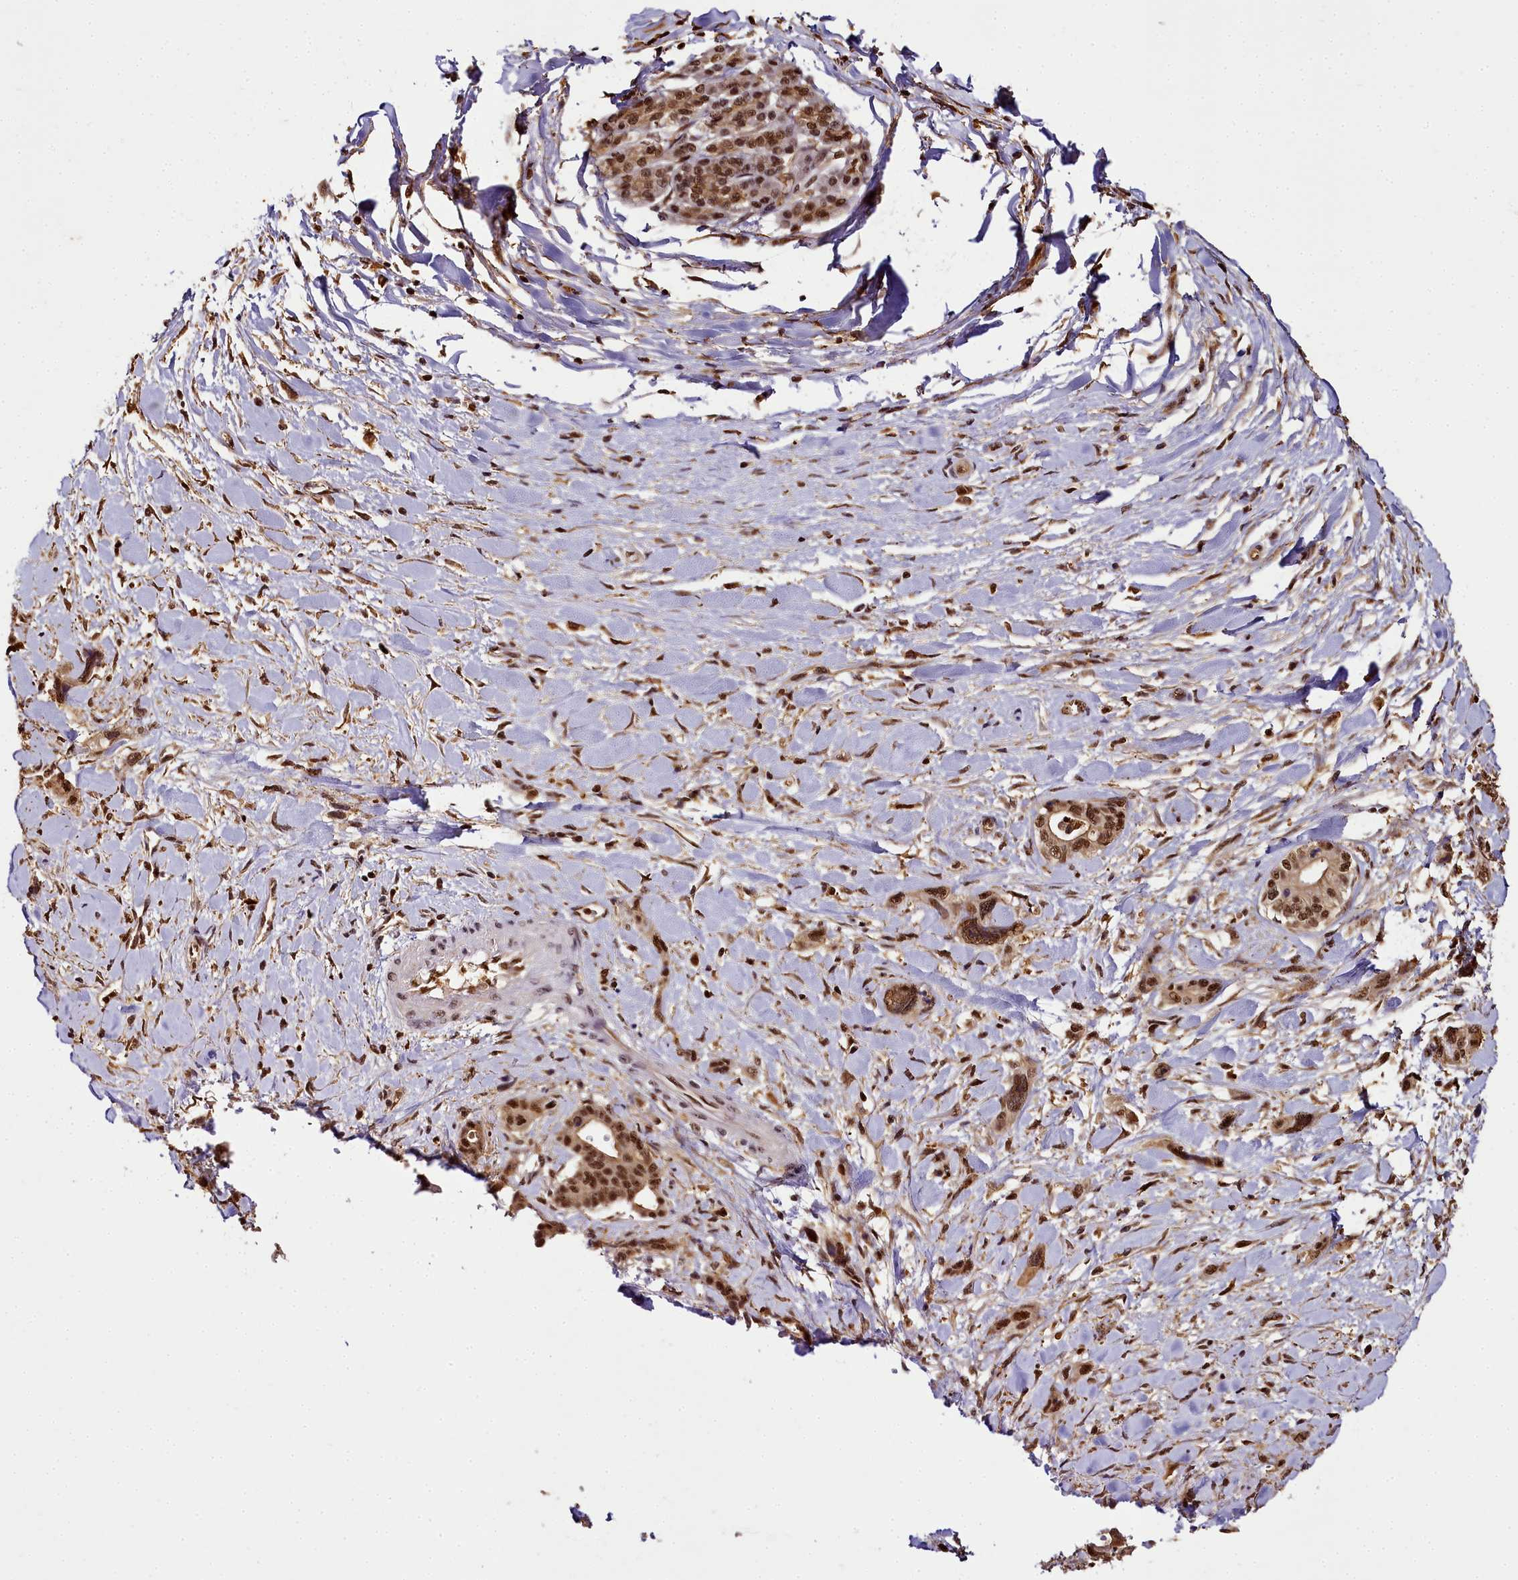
{"staining": {"intensity": "strong", "quantity": ">75%", "location": "cytoplasmic/membranous,nuclear"}, "tissue": "pancreatic cancer", "cell_type": "Tumor cells", "image_type": "cancer", "snomed": [{"axis": "morphology", "description": "Adenocarcinoma, NOS"}, {"axis": "topography", "description": "Pancreas"}], "caption": "Human pancreatic cancer (adenocarcinoma) stained with a protein marker reveals strong staining in tumor cells.", "gene": "PPP4C", "patient": {"sex": "male", "age": 46}}